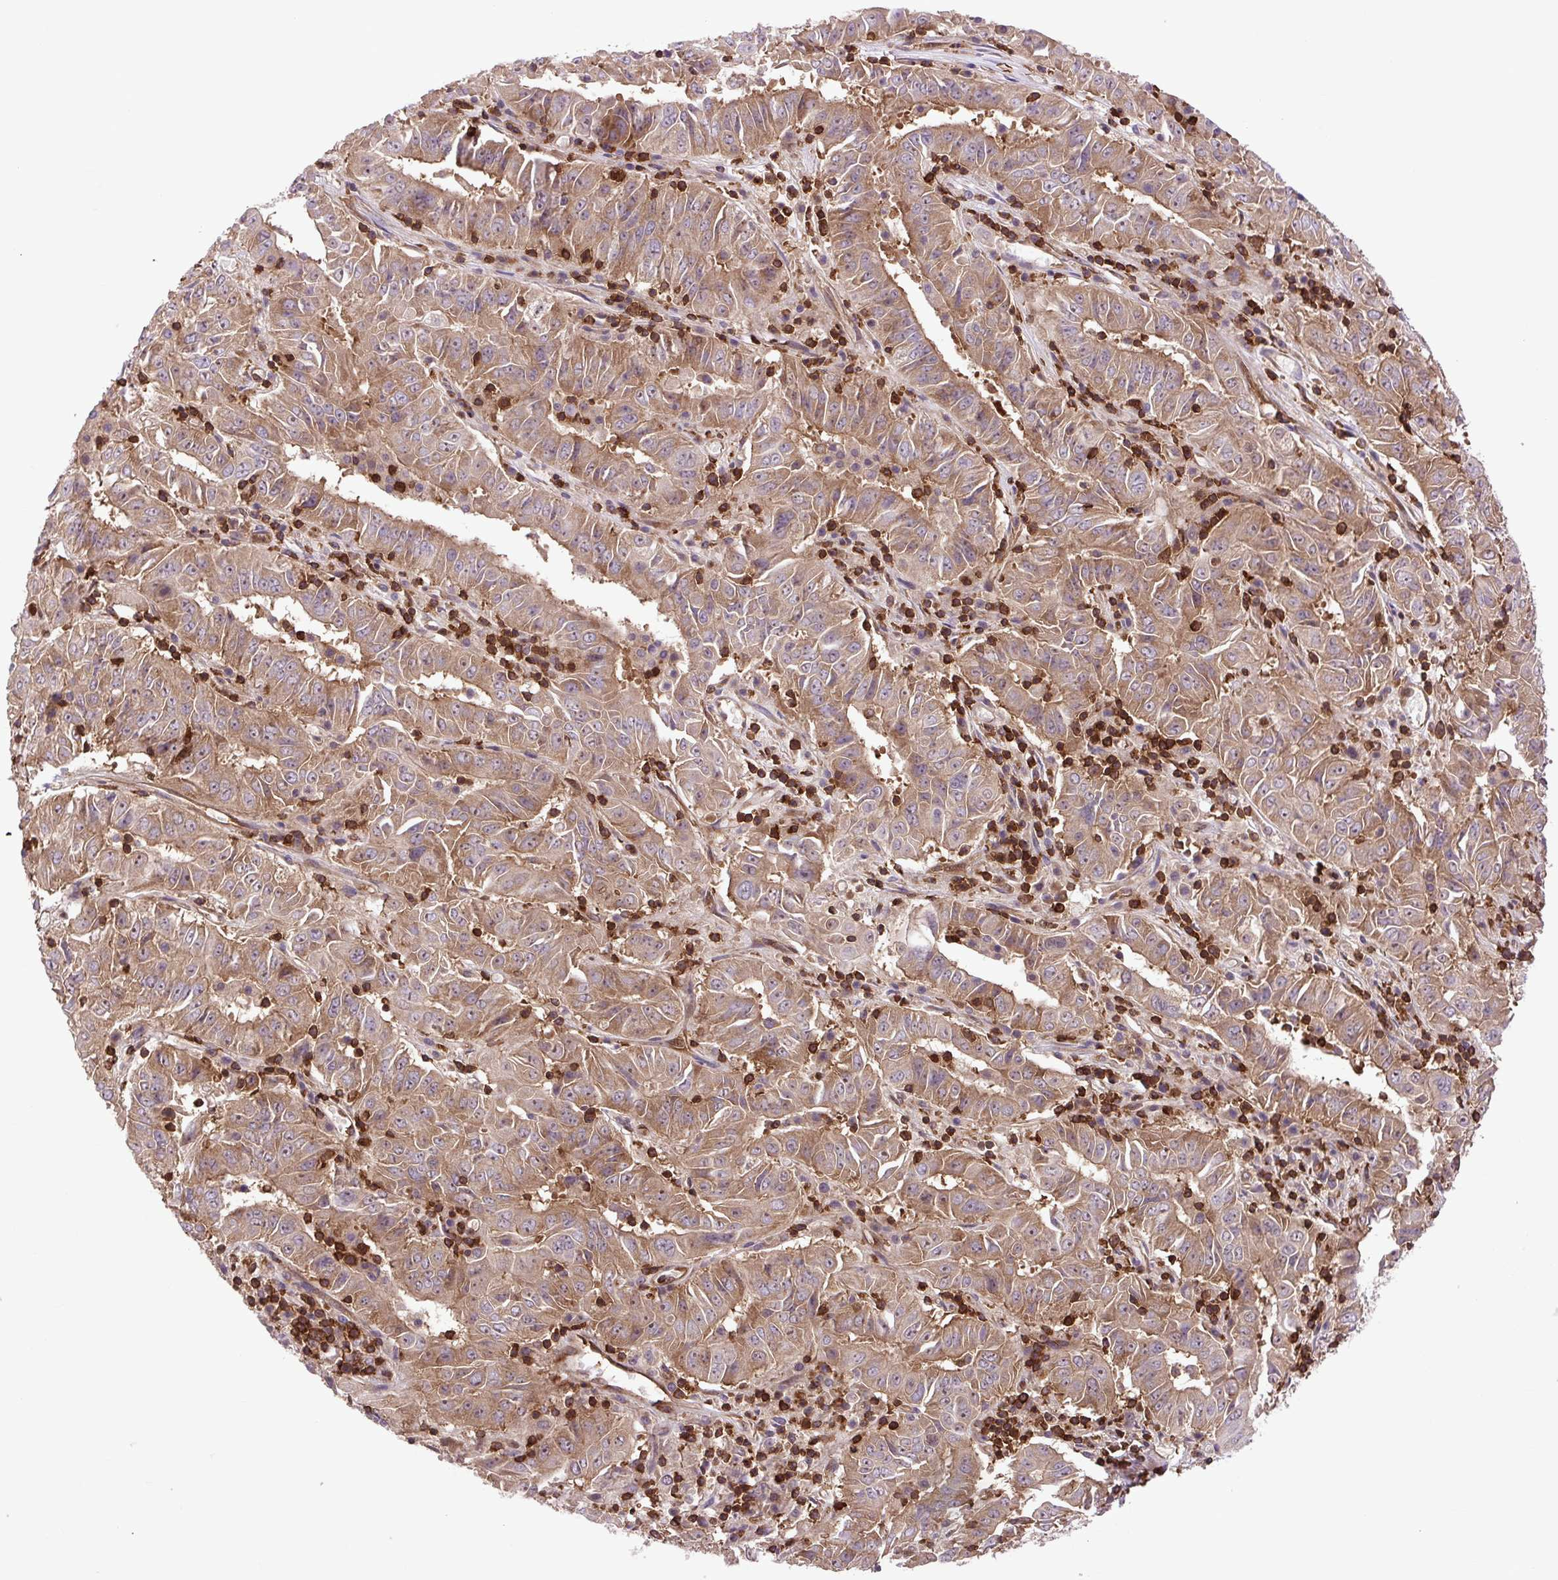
{"staining": {"intensity": "moderate", "quantity": ">75%", "location": "cytoplasmic/membranous,nuclear"}, "tissue": "pancreatic cancer", "cell_type": "Tumor cells", "image_type": "cancer", "snomed": [{"axis": "morphology", "description": "Adenocarcinoma, NOS"}, {"axis": "topography", "description": "Pancreas"}], "caption": "Brown immunohistochemical staining in pancreatic cancer (adenocarcinoma) shows moderate cytoplasmic/membranous and nuclear expression in approximately >75% of tumor cells.", "gene": "PLCG1", "patient": {"sex": "male", "age": 63}}